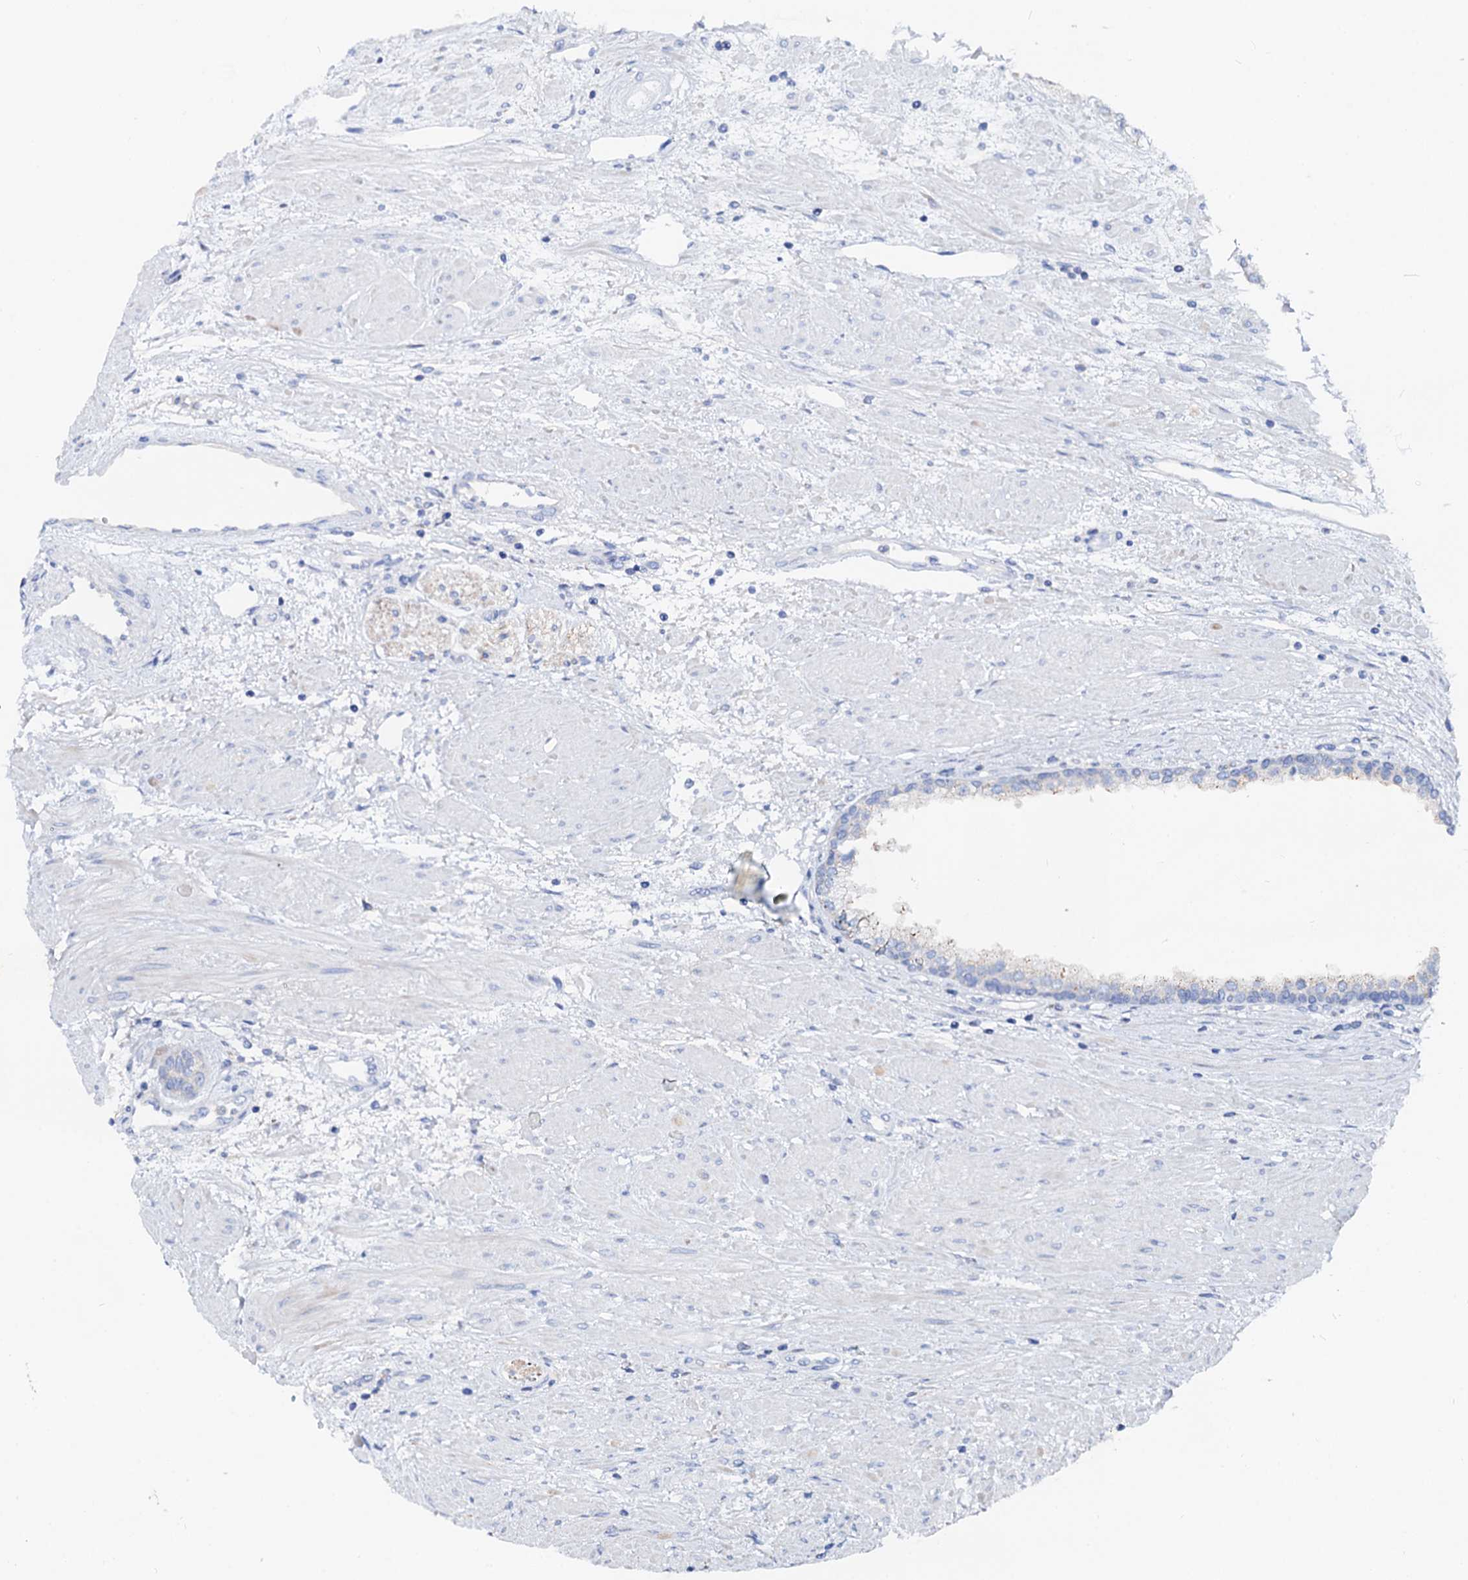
{"staining": {"intensity": "negative", "quantity": "none", "location": "none"}, "tissue": "prostate cancer", "cell_type": "Tumor cells", "image_type": "cancer", "snomed": [{"axis": "morphology", "description": "Adenocarcinoma, Low grade"}, {"axis": "topography", "description": "Prostate"}], "caption": "Protein analysis of prostate cancer (adenocarcinoma (low-grade)) demonstrates no significant expression in tumor cells. (DAB (3,3'-diaminobenzidine) immunohistochemistry (IHC) with hematoxylin counter stain).", "gene": "SLC10A7", "patient": {"sex": "male", "age": 68}}